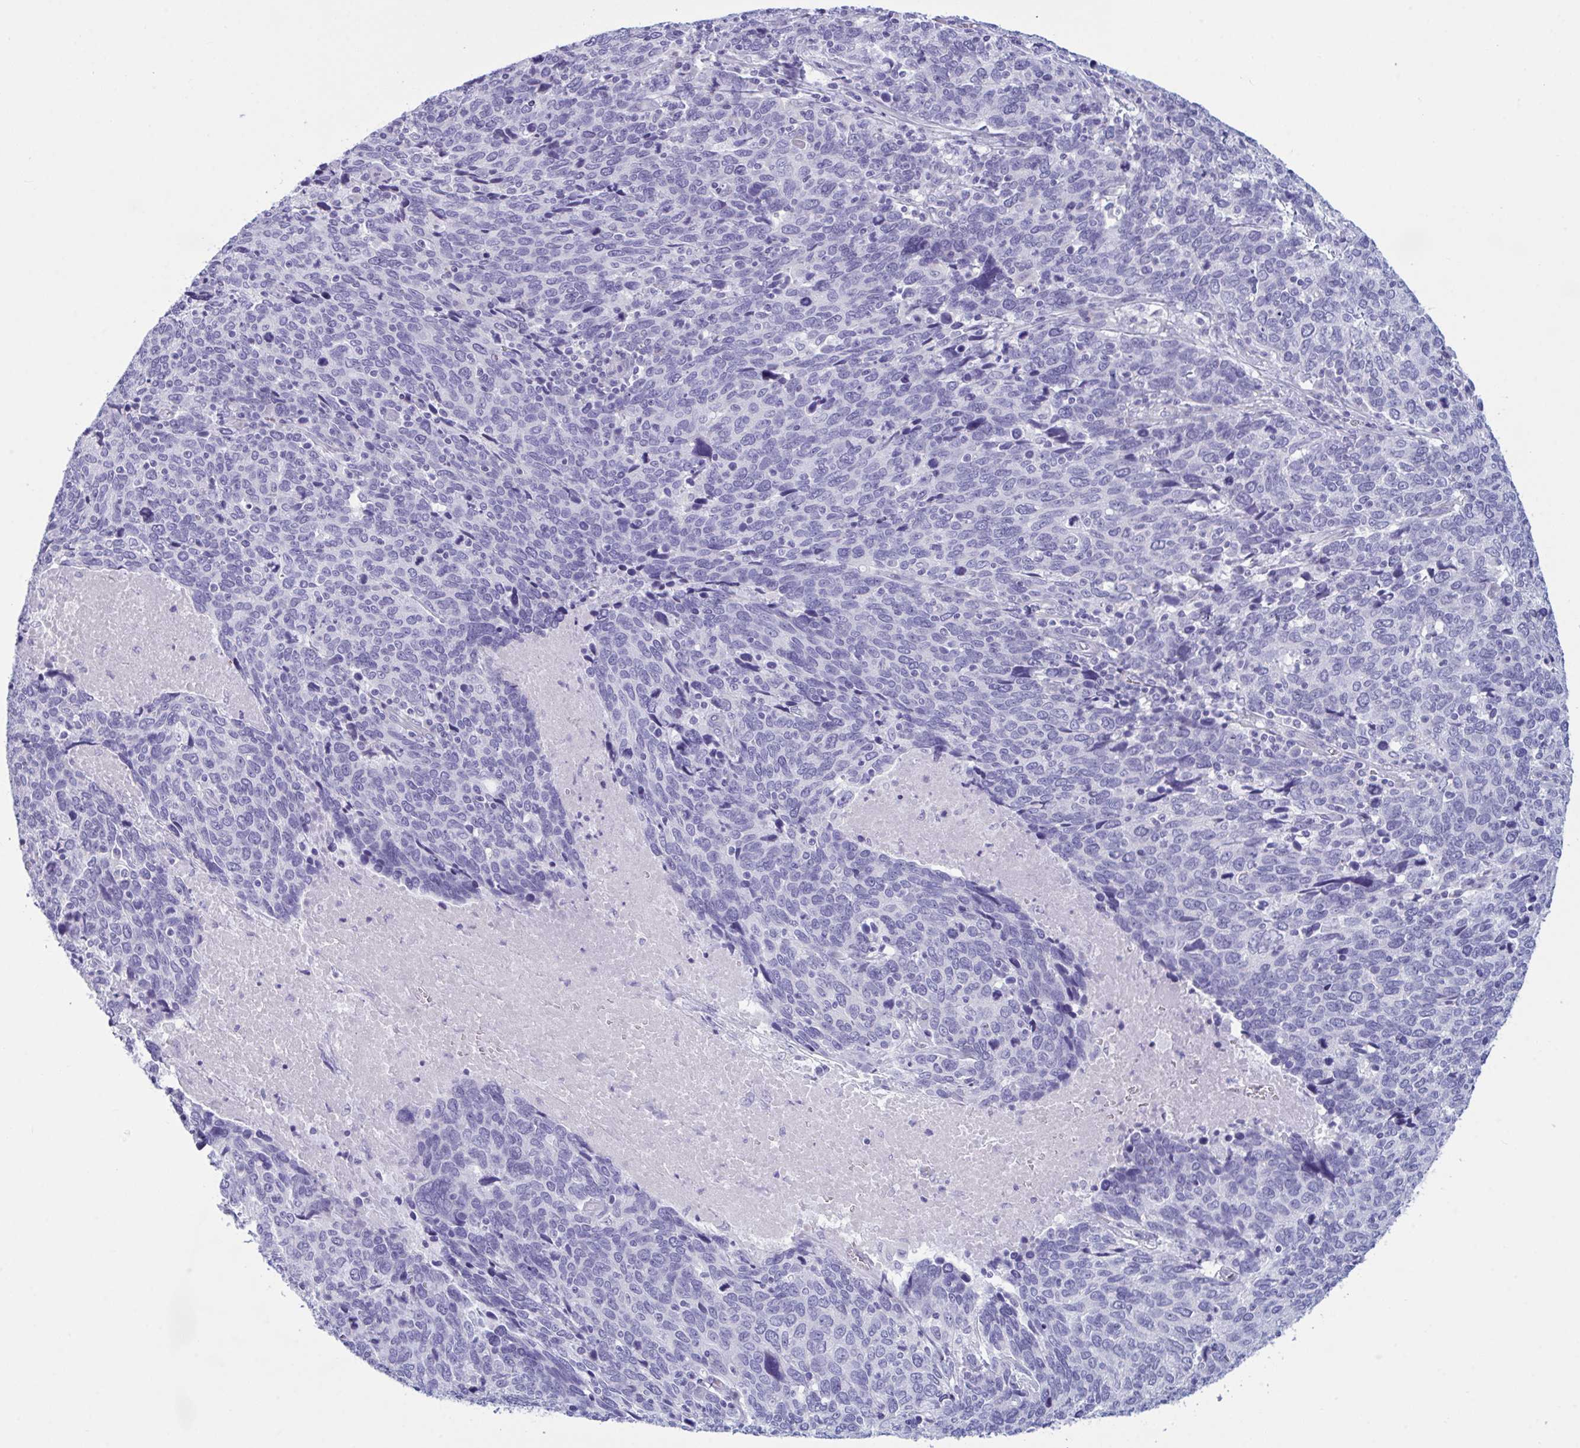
{"staining": {"intensity": "negative", "quantity": "none", "location": "none"}, "tissue": "cervical cancer", "cell_type": "Tumor cells", "image_type": "cancer", "snomed": [{"axis": "morphology", "description": "Squamous cell carcinoma, NOS"}, {"axis": "topography", "description": "Cervix"}], "caption": "The micrograph exhibits no staining of tumor cells in cervical cancer. (DAB (3,3'-diaminobenzidine) immunohistochemistry, high magnification).", "gene": "BBS1", "patient": {"sex": "female", "age": 41}}